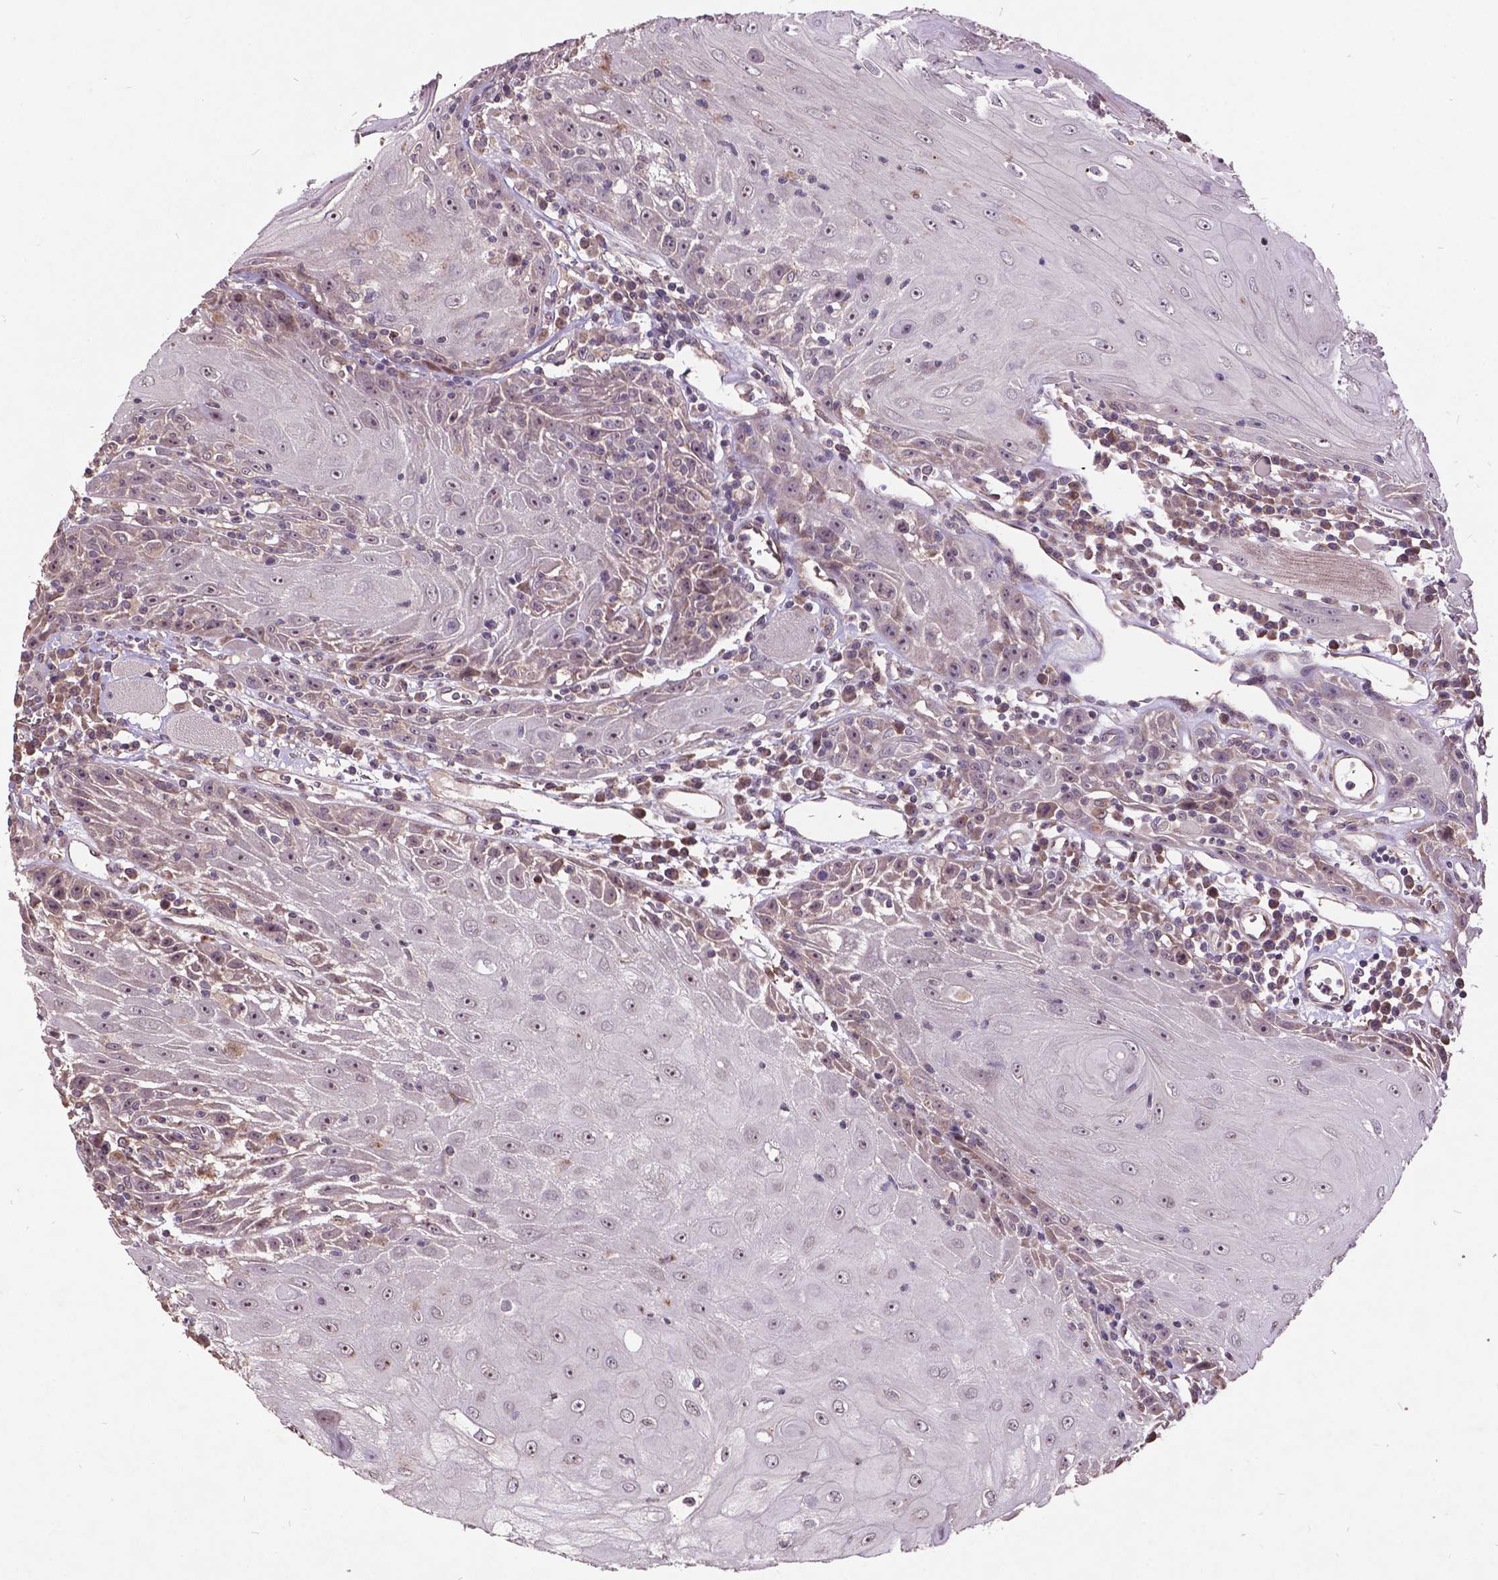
{"staining": {"intensity": "weak", "quantity": "25%-75%", "location": "nuclear"}, "tissue": "head and neck cancer", "cell_type": "Tumor cells", "image_type": "cancer", "snomed": [{"axis": "morphology", "description": "Normal tissue, NOS"}, {"axis": "morphology", "description": "Squamous cell carcinoma, NOS"}, {"axis": "topography", "description": "Oral tissue"}, {"axis": "topography", "description": "Head-Neck"}], "caption": "Weak nuclear protein staining is identified in about 25%-75% of tumor cells in head and neck cancer. The protein is shown in brown color, while the nuclei are stained blue.", "gene": "AP1S3", "patient": {"sex": "male", "age": 52}}